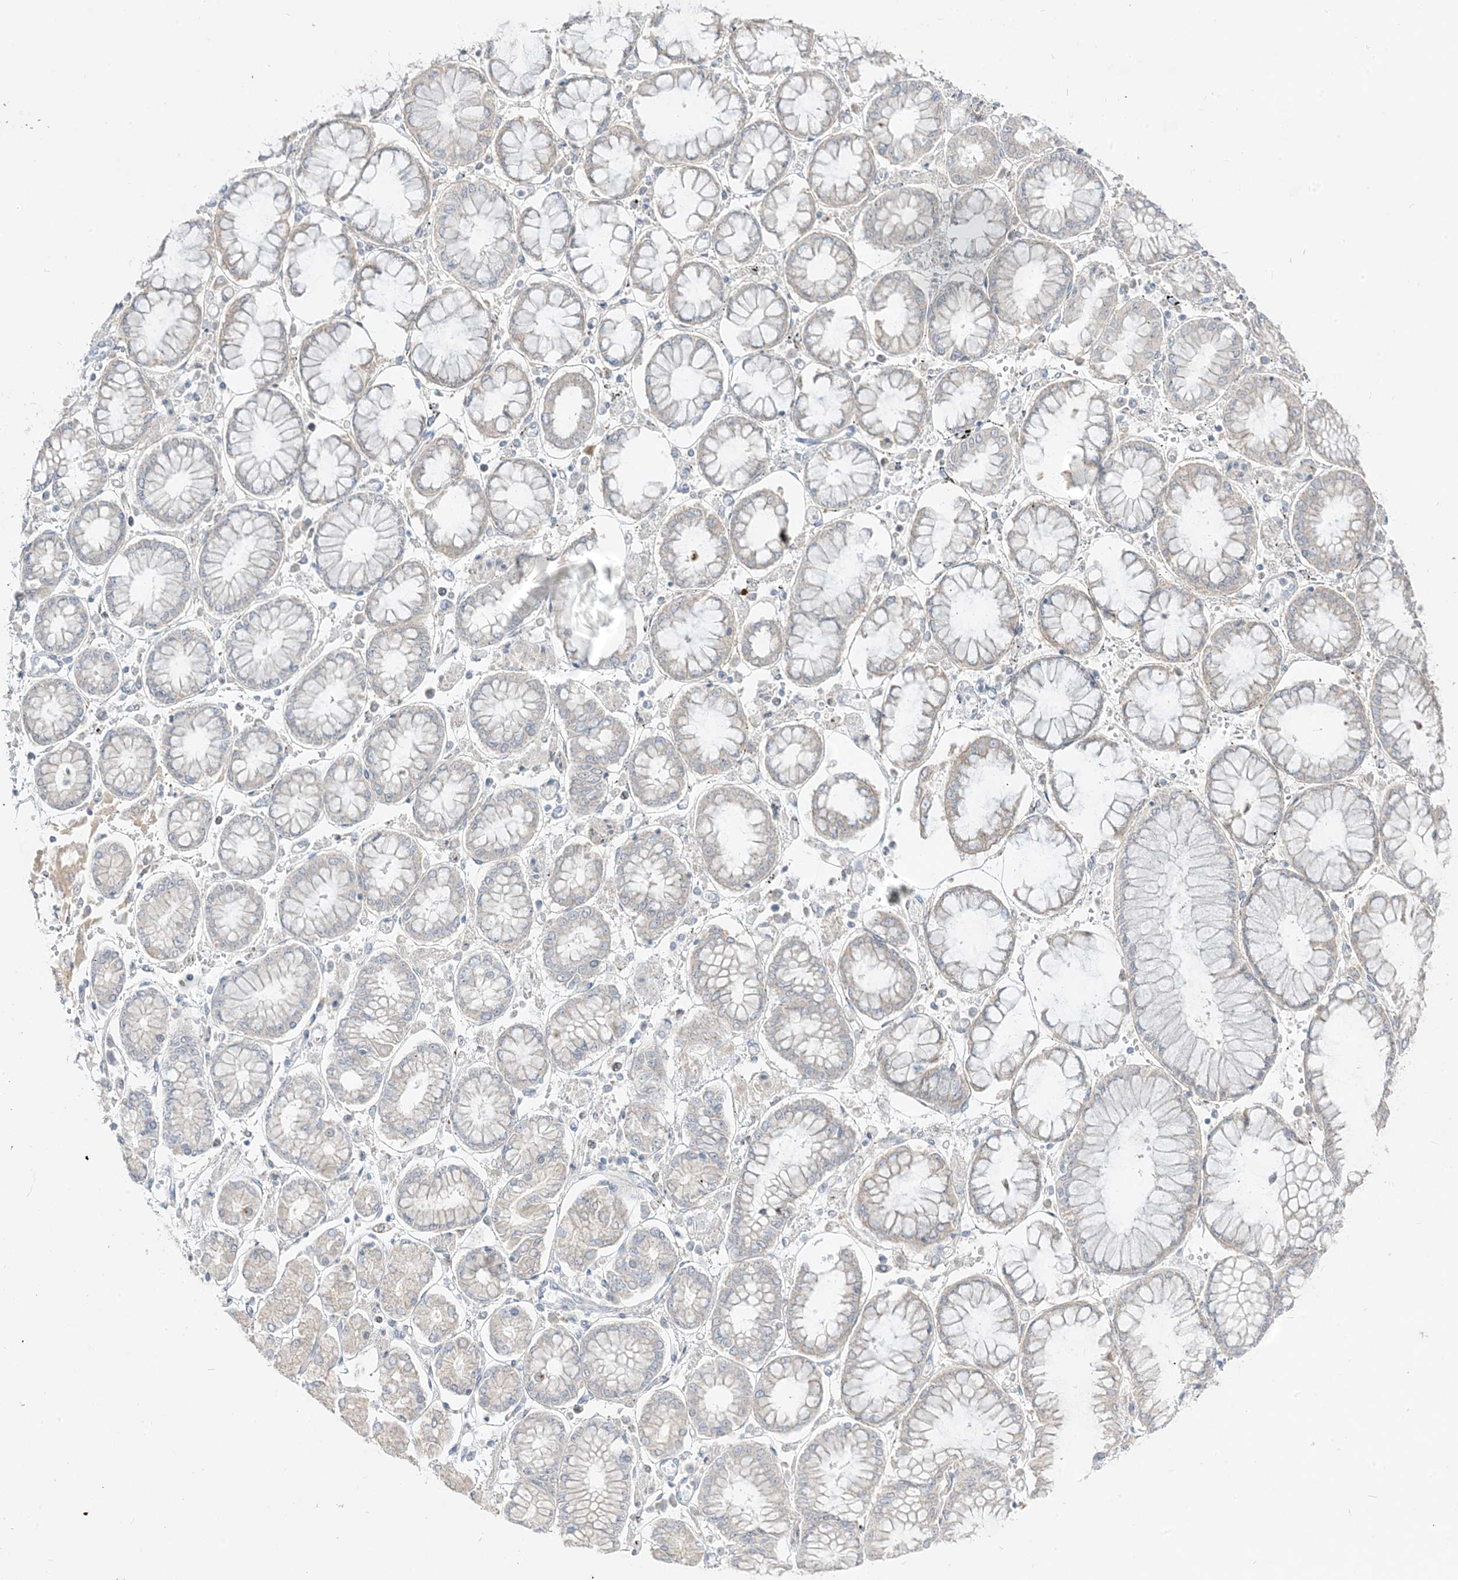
{"staining": {"intensity": "negative", "quantity": "none", "location": "none"}, "tissue": "stomach cancer", "cell_type": "Tumor cells", "image_type": "cancer", "snomed": [{"axis": "morphology", "description": "Adenocarcinoma, NOS"}, {"axis": "topography", "description": "Stomach"}], "caption": "Image shows no significant protein staining in tumor cells of adenocarcinoma (stomach).", "gene": "LOXL3", "patient": {"sex": "male", "age": 76}}